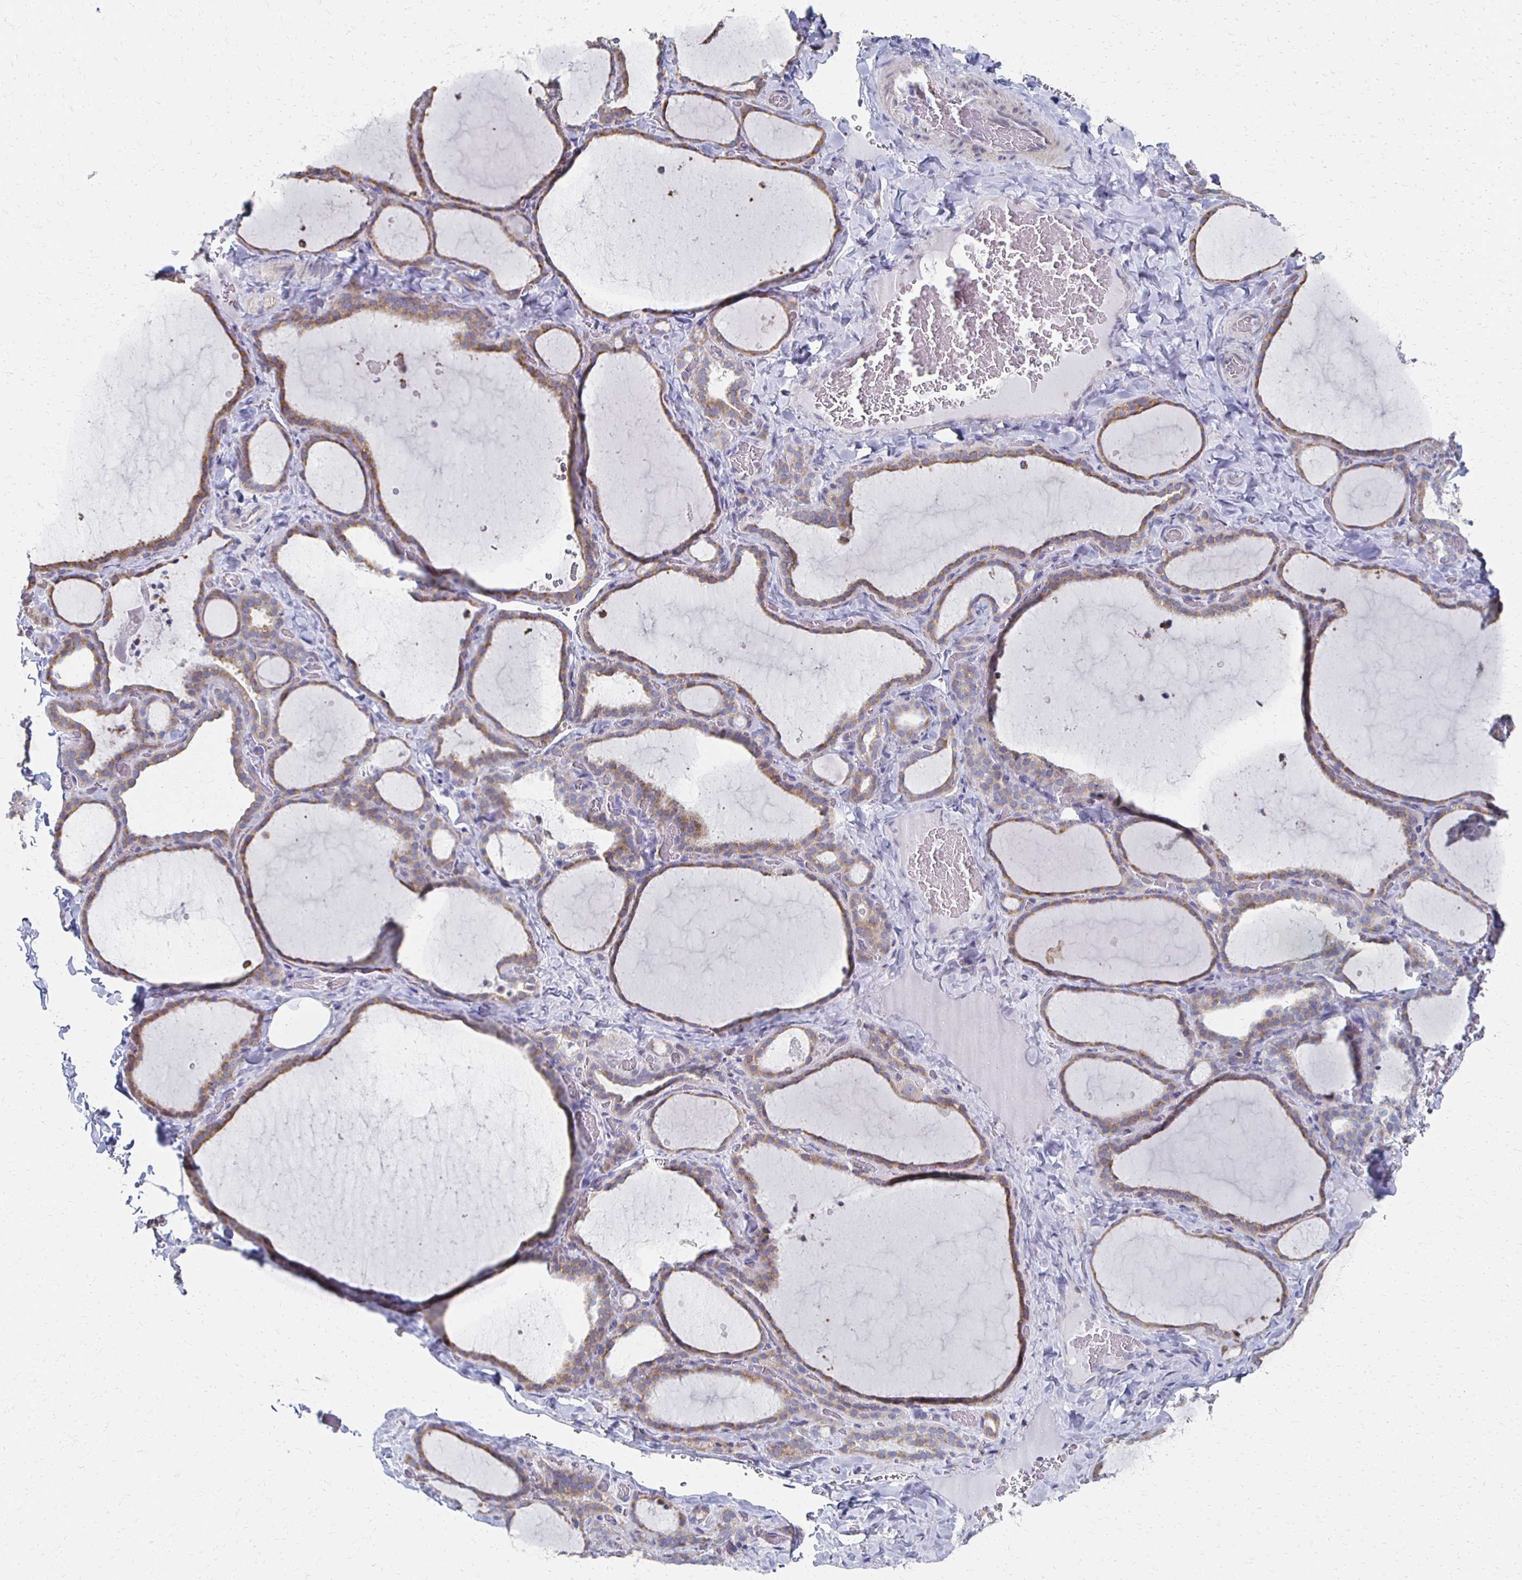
{"staining": {"intensity": "moderate", "quantity": "25%-75%", "location": "cytoplasmic/membranous"}, "tissue": "thyroid gland", "cell_type": "Glandular cells", "image_type": "normal", "snomed": [{"axis": "morphology", "description": "Normal tissue, NOS"}, {"axis": "topography", "description": "Thyroid gland"}], "caption": "DAB immunohistochemical staining of normal human thyroid gland displays moderate cytoplasmic/membranous protein expression in about 25%-75% of glandular cells. The protein is stained brown, and the nuclei are stained in blue (DAB (3,3'-diaminobenzidine) IHC with brightfield microscopy, high magnification).", "gene": "ATP1A3", "patient": {"sex": "female", "age": 22}}